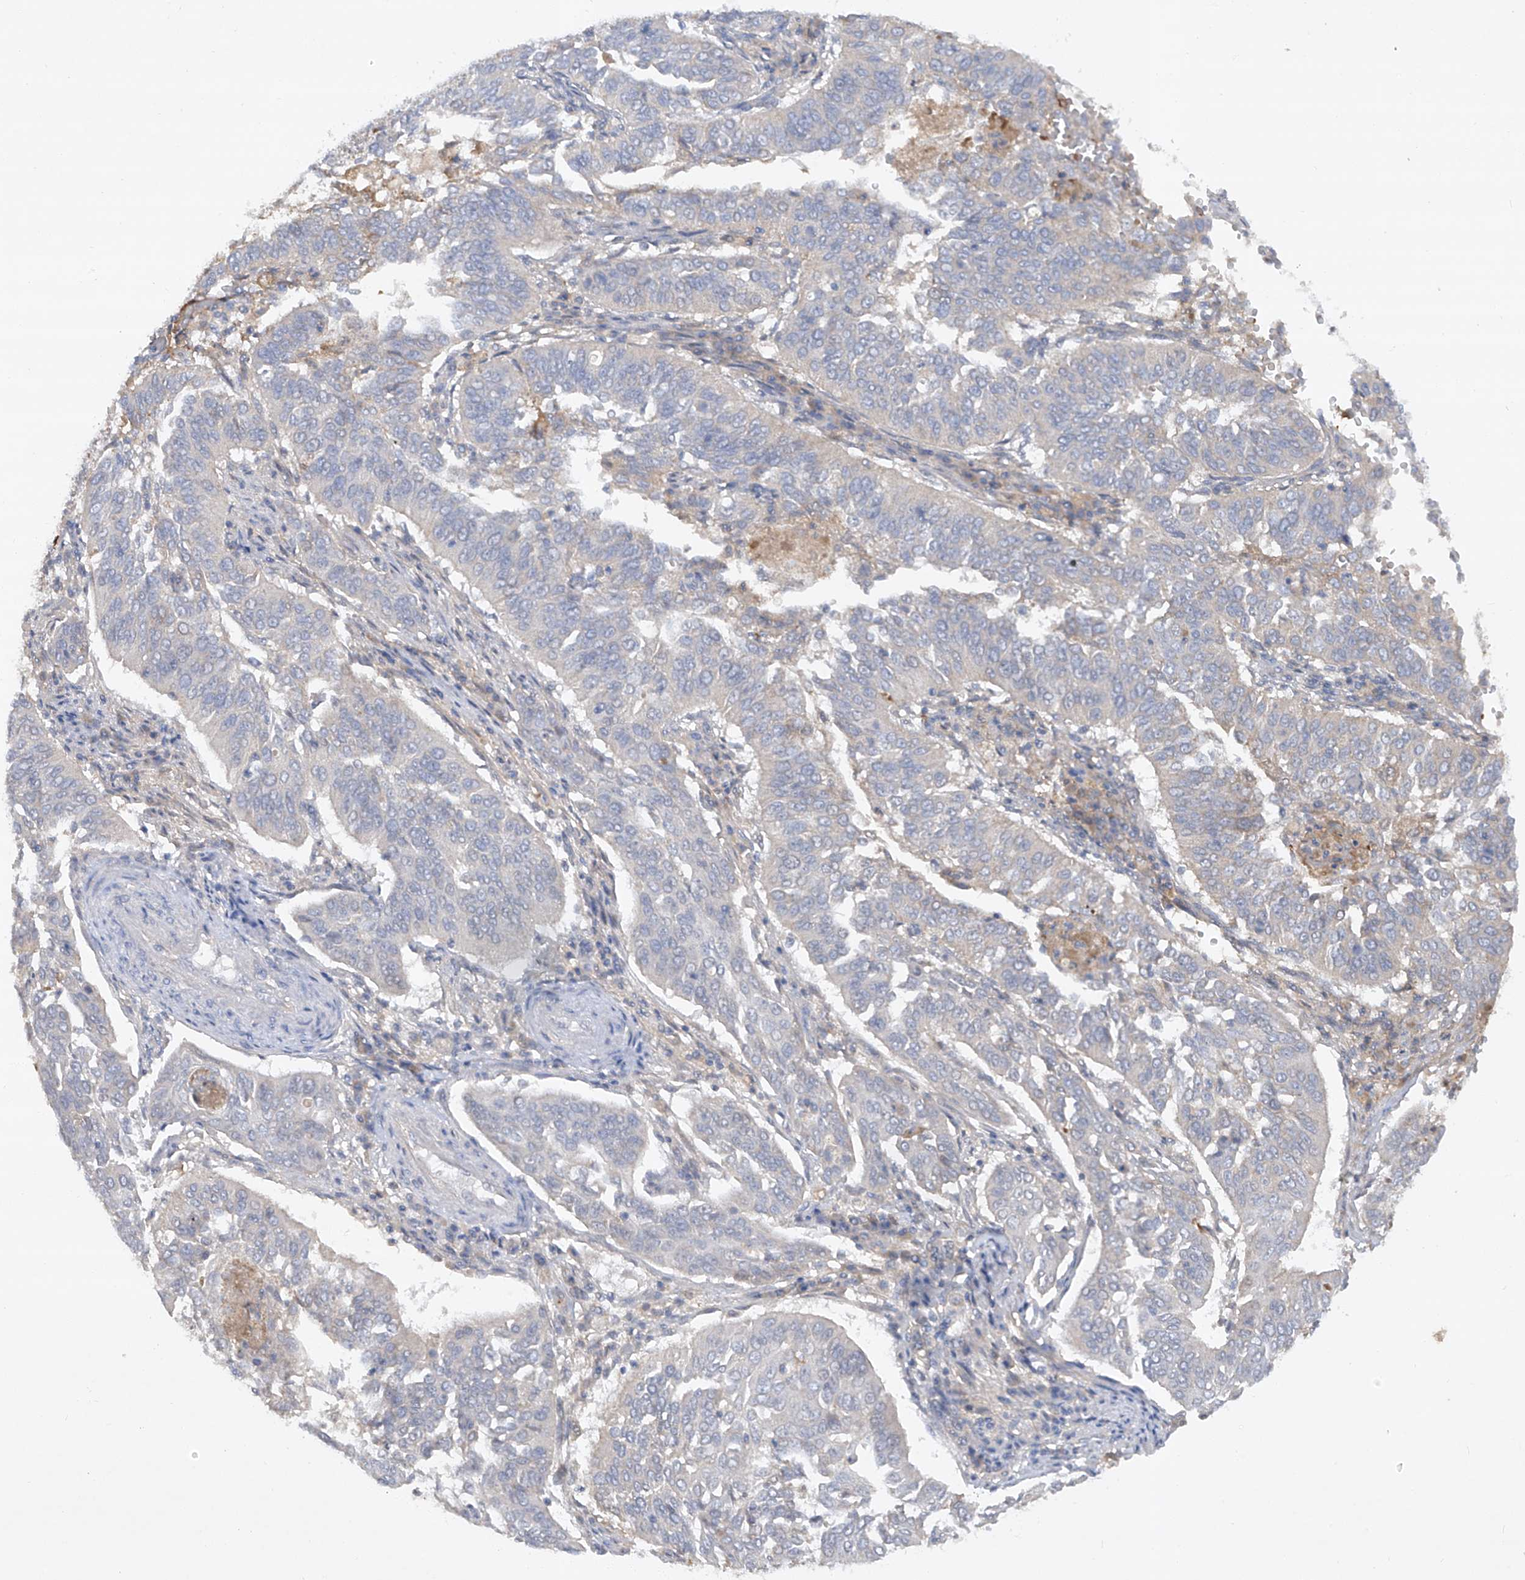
{"staining": {"intensity": "negative", "quantity": "none", "location": "none"}, "tissue": "cervical cancer", "cell_type": "Tumor cells", "image_type": "cancer", "snomed": [{"axis": "morphology", "description": "Normal tissue, NOS"}, {"axis": "morphology", "description": "Squamous cell carcinoma, NOS"}, {"axis": "topography", "description": "Cervix"}], "caption": "Cervical cancer was stained to show a protein in brown. There is no significant positivity in tumor cells. The staining was performed using DAB (3,3'-diaminobenzidine) to visualize the protein expression in brown, while the nuclei were stained in blue with hematoxylin (Magnification: 20x).", "gene": "HAS3", "patient": {"sex": "female", "age": 39}}